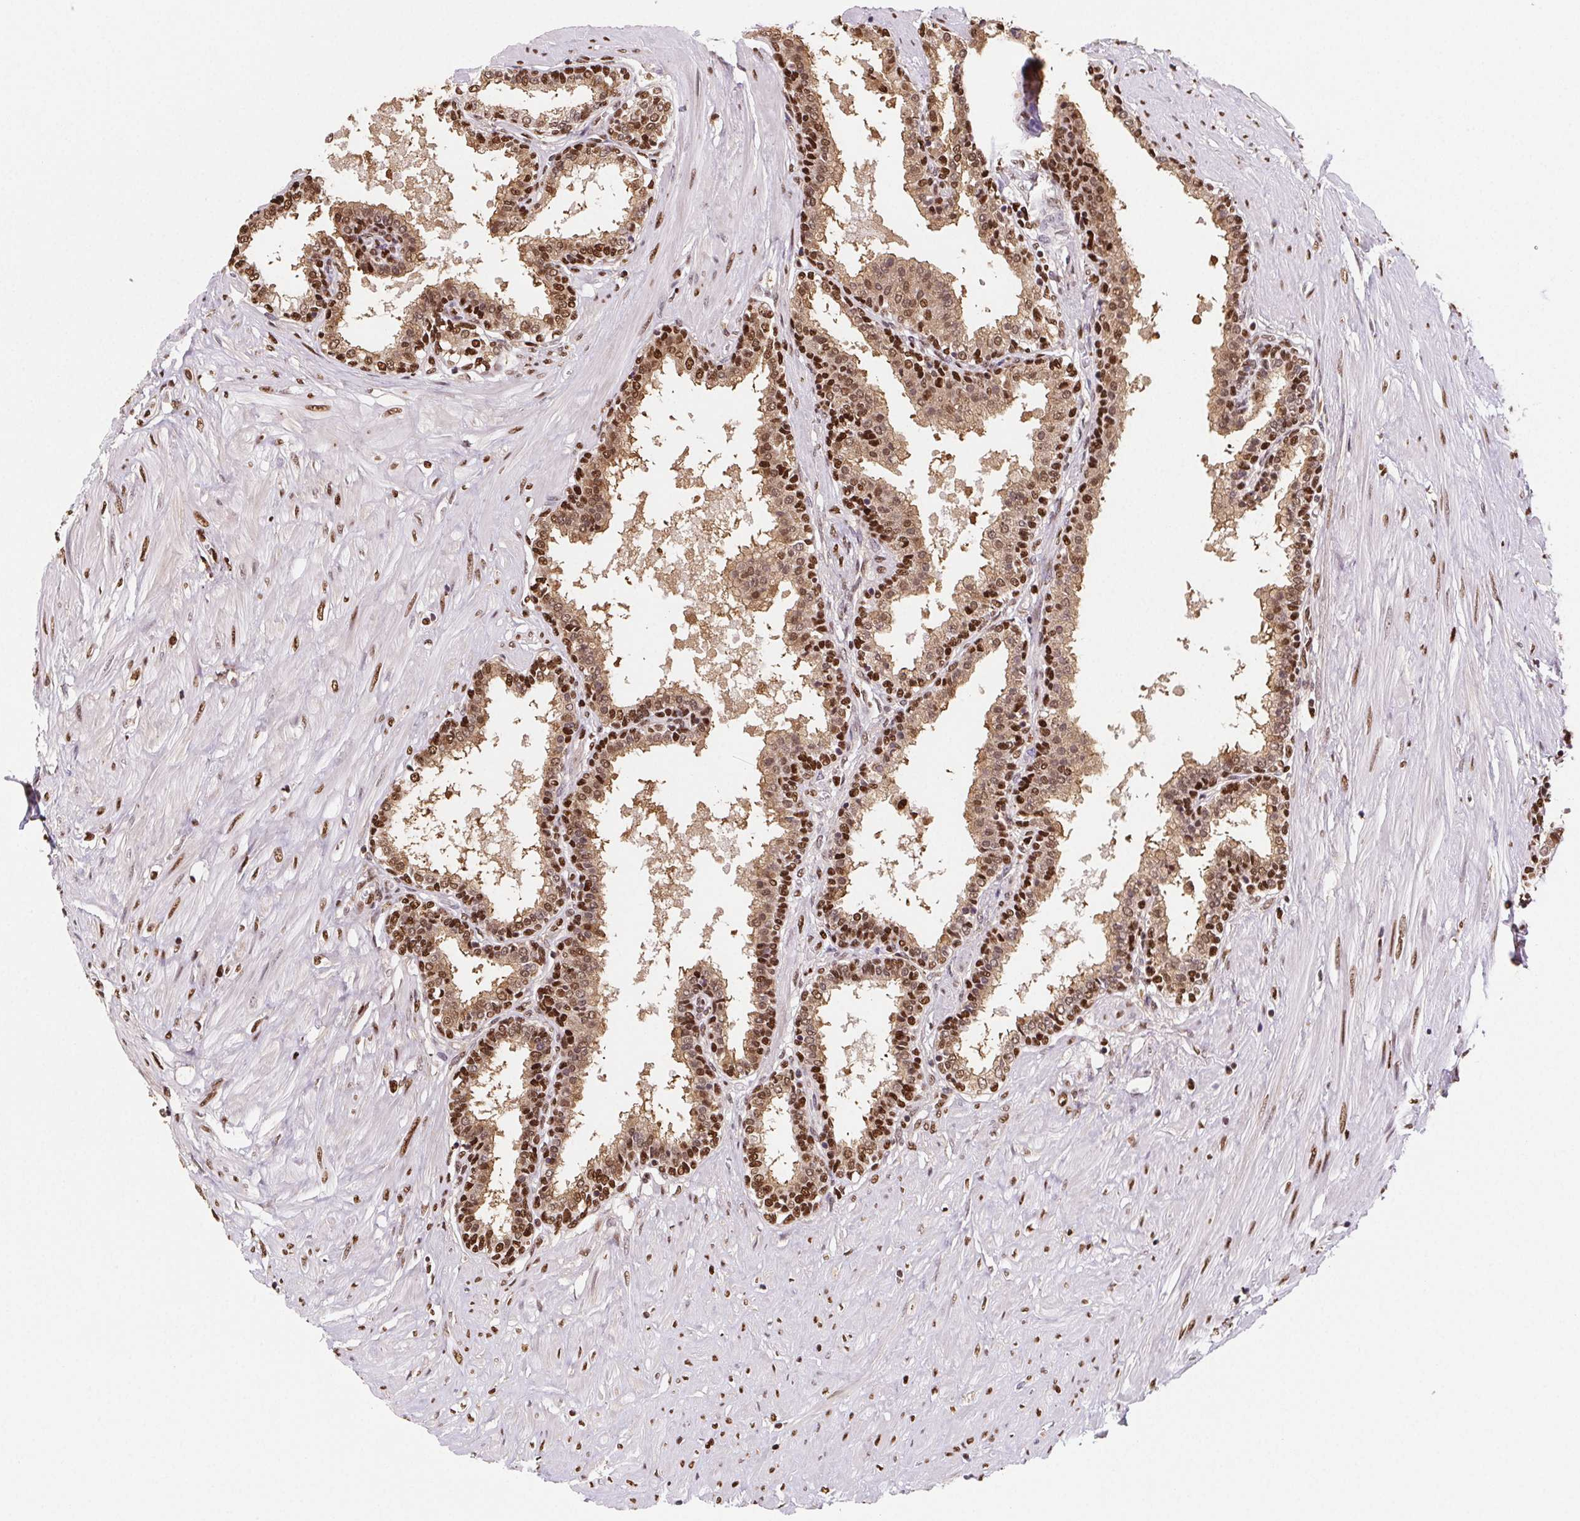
{"staining": {"intensity": "moderate", "quantity": ">75%", "location": "cytoplasmic/membranous,nuclear"}, "tissue": "prostate", "cell_type": "Glandular cells", "image_type": "normal", "snomed": [{"axis": "morphology", "description": "Normal tissue, NOS"}, {"axis": "topography", "description": "Prostate"}], "caption": "High-power microscopy captured an IHC micrograph of normal prostate, revealing moderate cytoplasmic/membranous,nuclear expression in about >75% of glandular cells.", "gene": "SETSIP", "patient": {"sex": "male", "age": 55}}